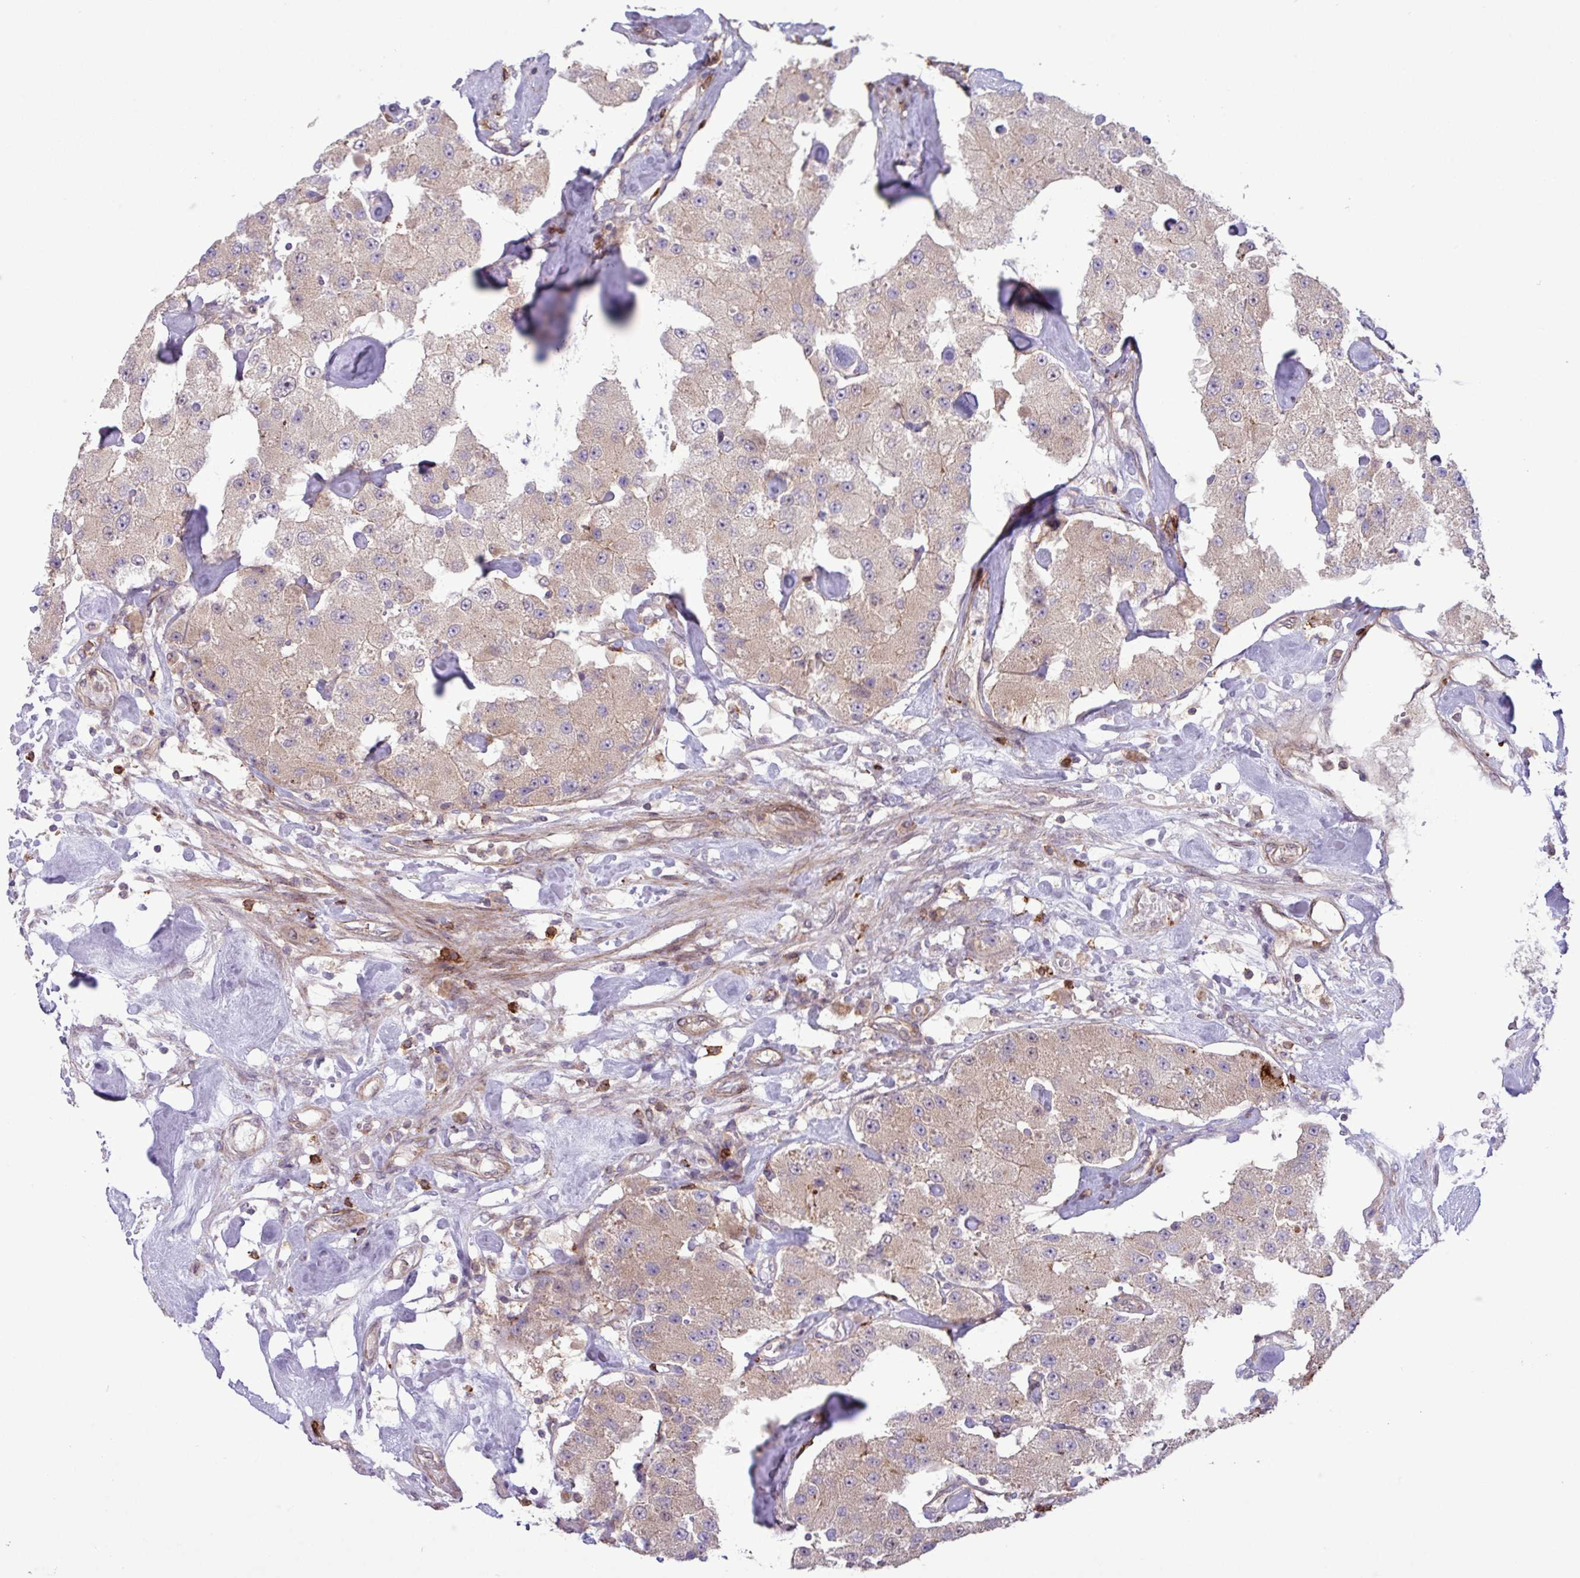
{"staining": {"intensity": "weak", "quantity": "25%-75%", "location": "cytoplasmic/membranous,nuclear"}, "tissue": "carcinoid", "cell_type": "Tumor cells", "image_type": "cancer", "snomed": [{"axis": "morphology", "description": "Carcinoid, malignant, NOS"}, {"axis": "topography", "description": "Pancreas"}], "caption": "Immunohistochemical staining of human malignant carcinoid shows low levels of weak cytoplasmic/membranous and nuclear protein expression in about 25%-75% of tumor cells.", "gene": "CNTRL", "patient": {"sex": "male", "age": 41}}